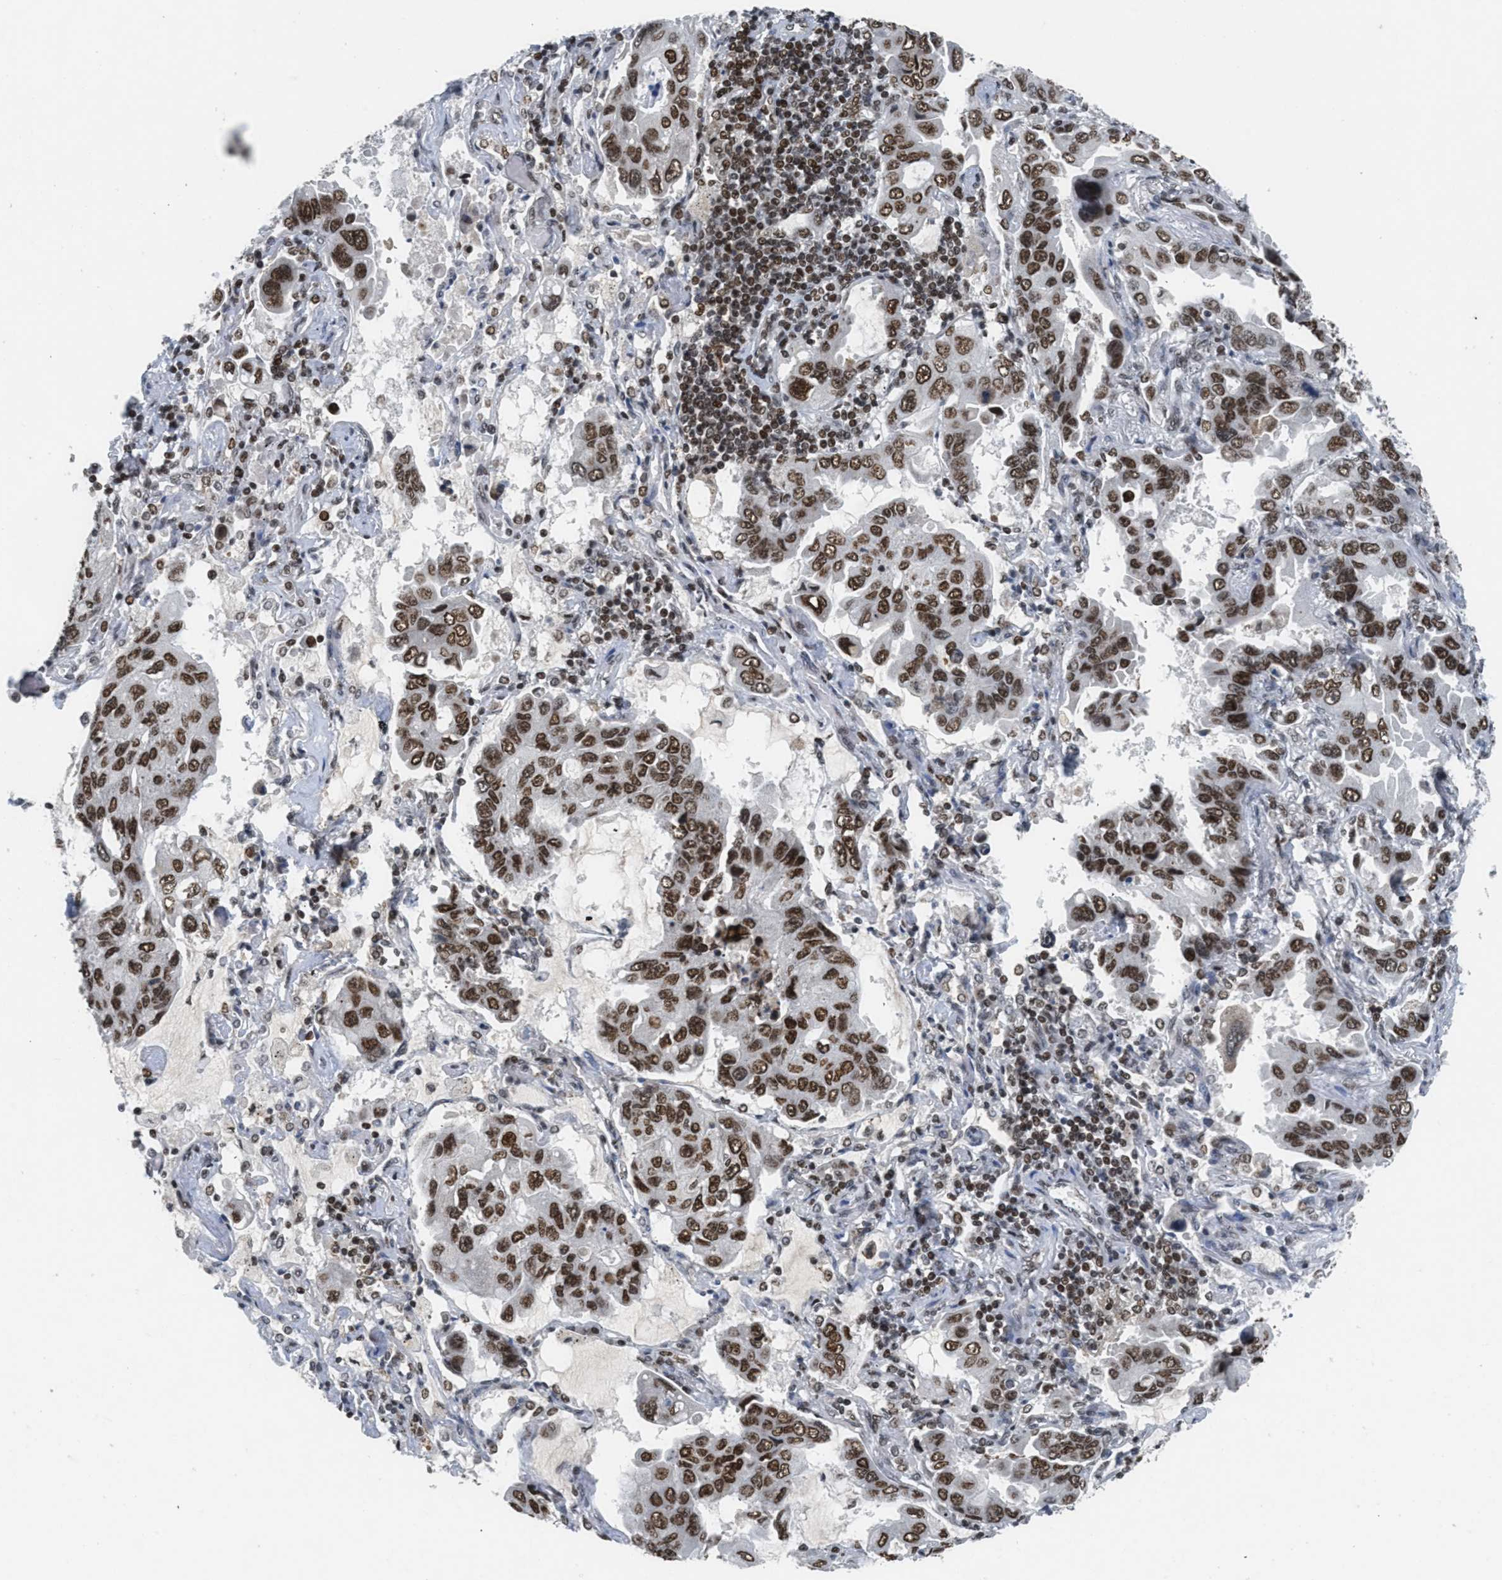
{"staining": {"intensity": "strong", "quantity": ">75%", "location": "nuclear"}, "tissue": "lung cancer", "cell_type": "Tumor cells", "image_type": "cancer", "snomed": [{"axis": "morphology", "description": "Adenocarcinoma, NOS"}, {"axis": "topography", "description": "Lung"}], "caption": "Immunohistochemical staining of adenocarcinoma (lung) shows high levels of strong nuclear protein expression in approximately >75% of tumor cells.", "gene": "RAD51B", "patient": {"sex": "male", "age": 64}}